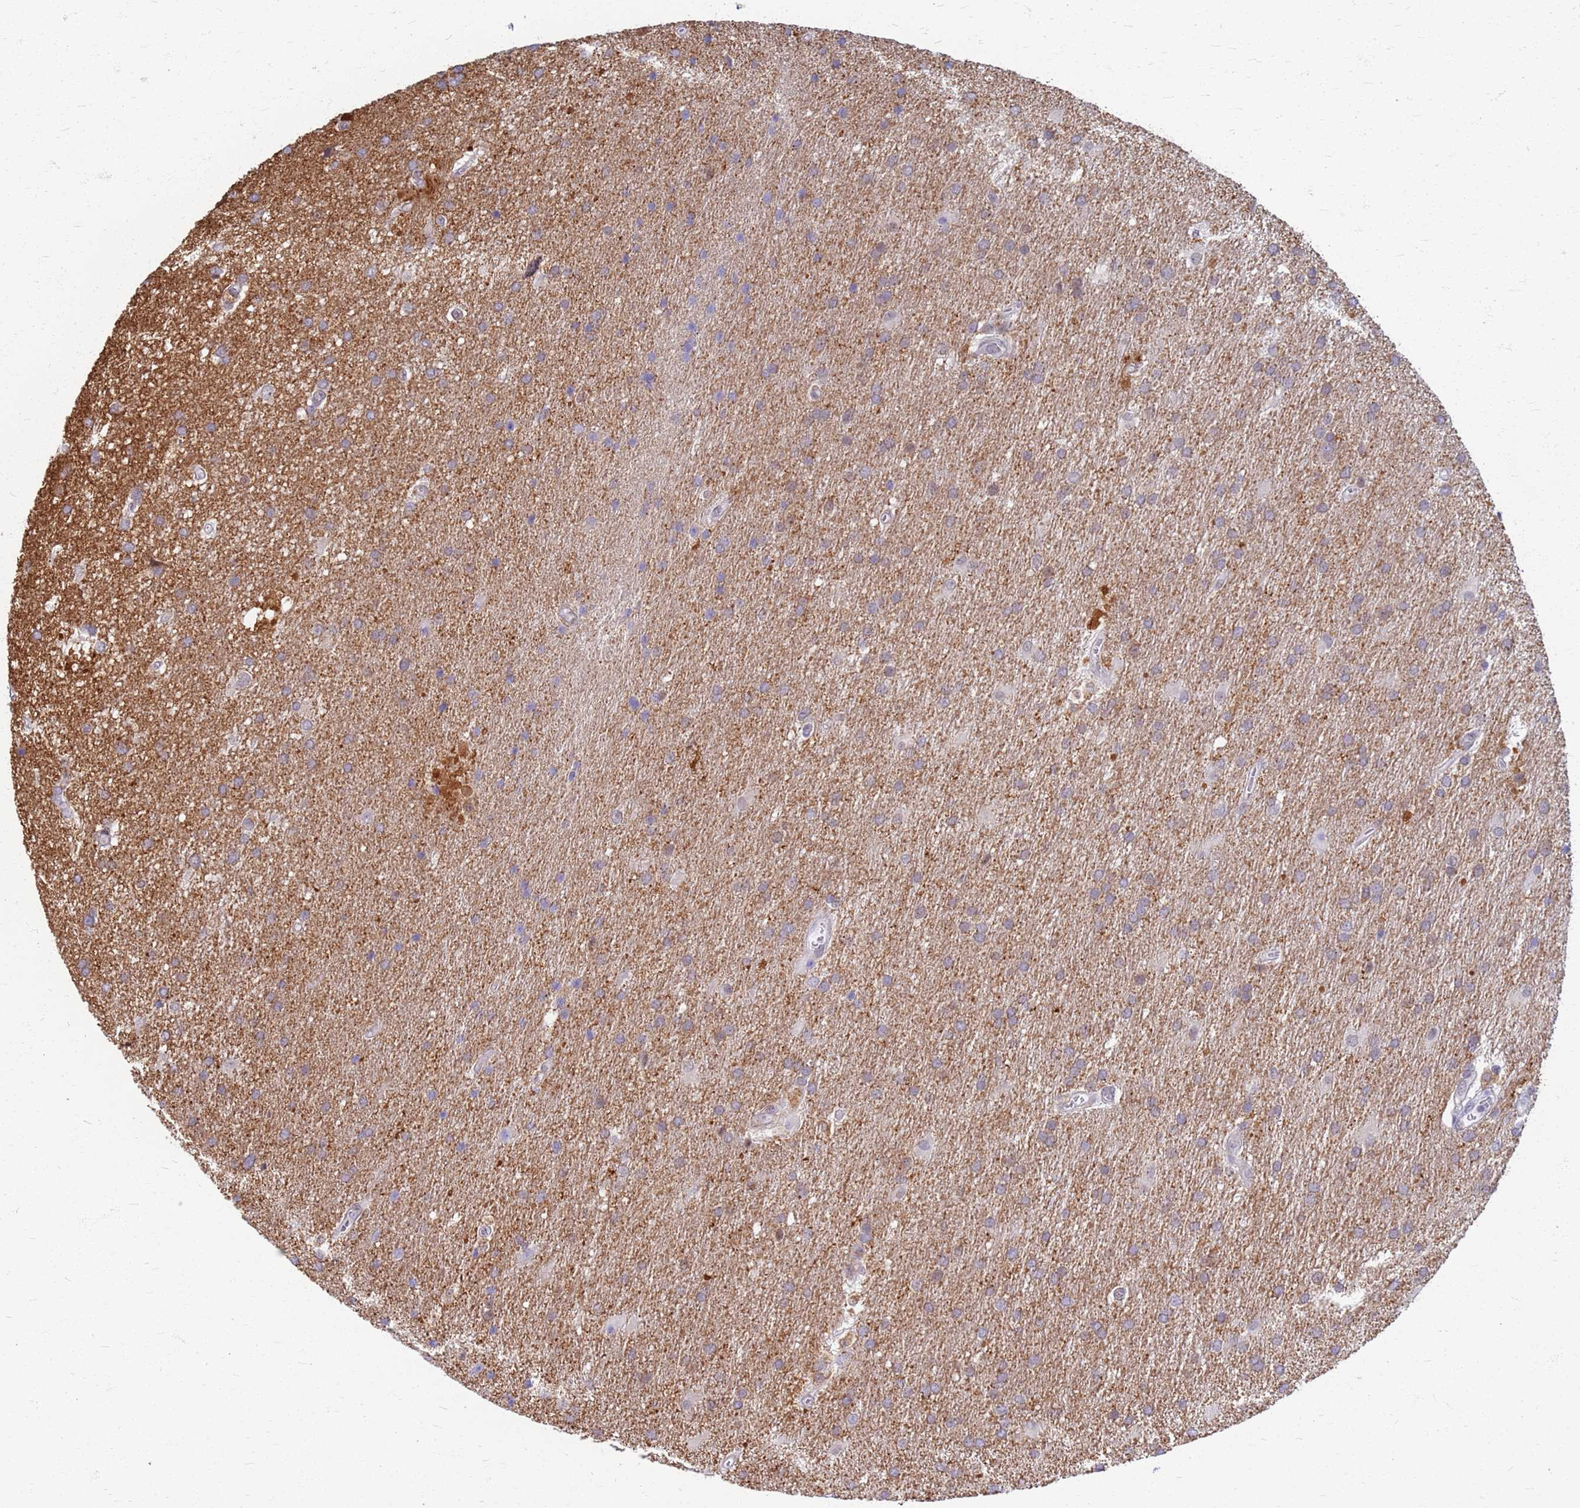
{"staining": {"intensity": "weak", "quantity": "25%-75%", "location": "cytoplasmic/membranous"}, "tissue": "glioma", "cell_type": "Tumor cells", "image_type": "cancer", "snomed": [{"axis": "morphology", "description": "Glioma, malignant, Low grade"}, {"axis": "topography", "description": "Brain"}], "caption": "Tumor cells demonstrate weak cytoplasmic/membranous staining in approximately 25%-75% of cells in glioma.", "gene": "ATP6V1E1", "patient": {"sex": "male", "age": 66}}